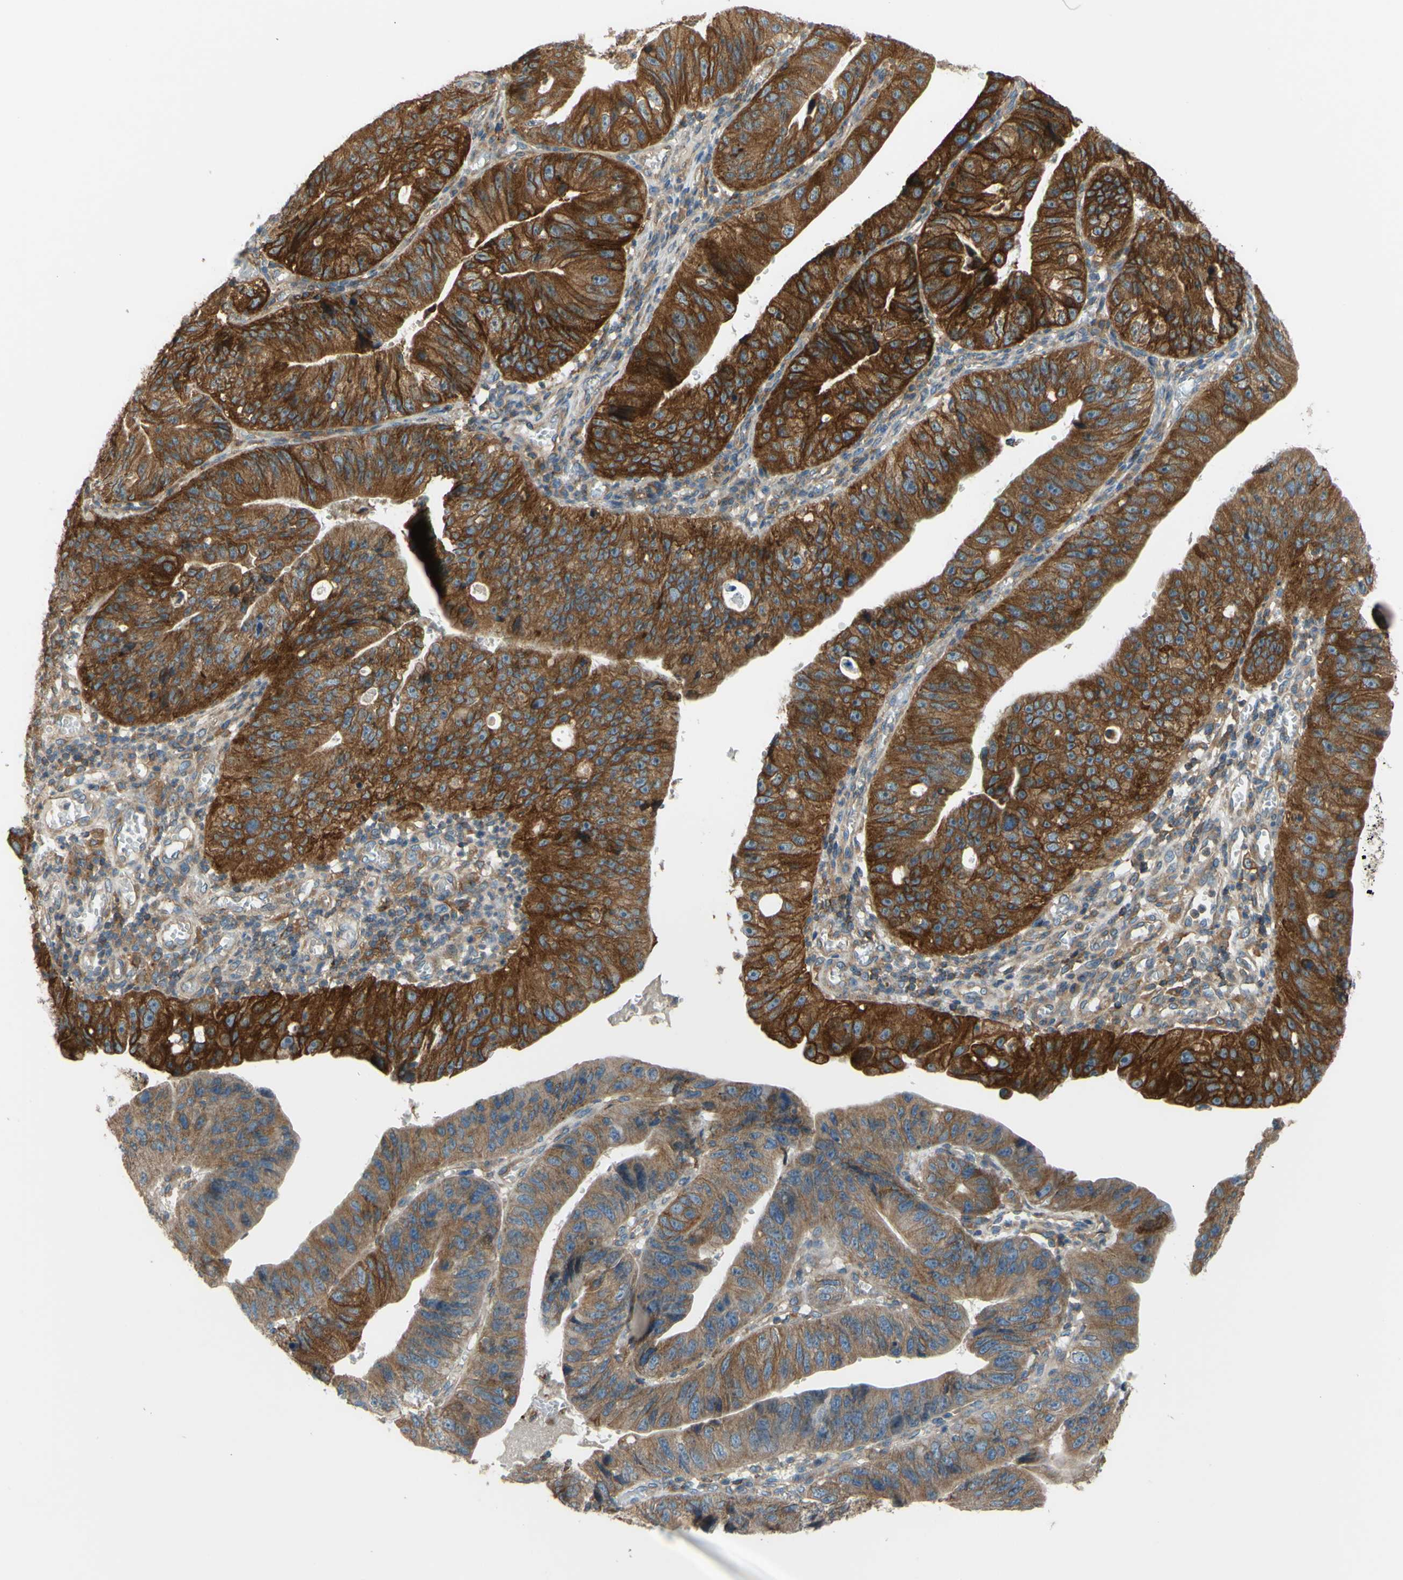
{"staining": {"intensity": "moderate", "quantity": ">75%", "location": "cytoplasmic/membranous"}, "tissue": "stomach cancer", "cell_type": "Tumor cells", "image_type": "cancer", "snomed": [{"axis": "morphology", "description": "Adenocarcinoma, NOS"}, {"axis": "topography", "description": "Stomach"}], "caption": "A brown stain labels moderate cytoplasmic/membranous expression of a protein in stomach cancer (adenocarcinoma) tumor cells.", "gene": "POR", "patient": {"sex": "male", "age": 59}}